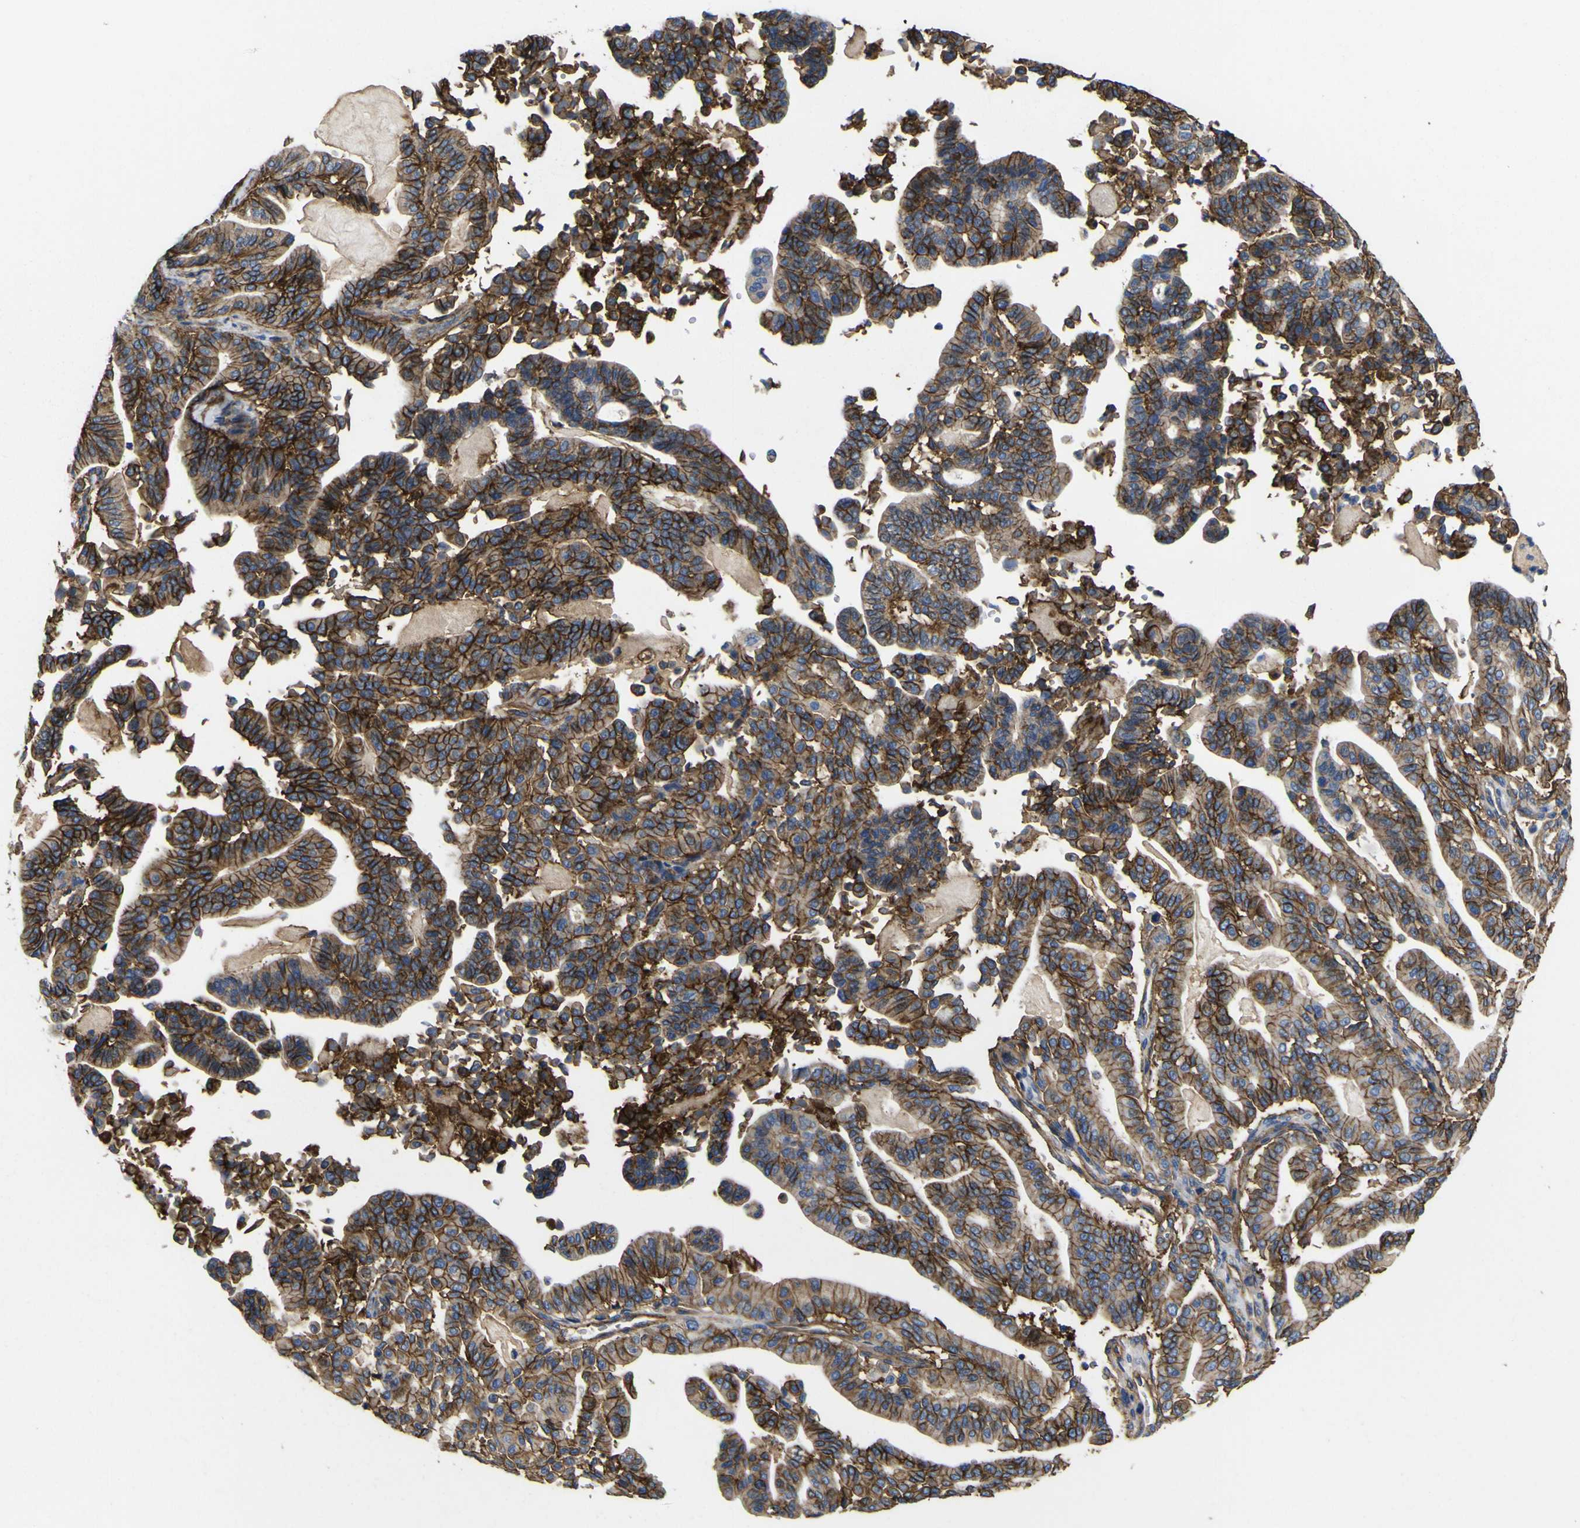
{"staining": {"intensity": "moderate", "quantity": ">75%", "location": "cytoplasmic/membranous"}, "tissue": "pancreatic cancer", "cell_type": "Tumor cells", "image_type": "cancer", "snomed": [{"axis": "morphology", "description": "Adenocarcinoma, NOS"}, {"axis": "topography", "description": "Pancreas"}], "caption": "DAB immunohistochemical staining of human pancreatic cancer demonstrates moderate cytoplasmic/membranous protein staining in approximately >75% of tumor cells.", "gene": "CD151", "patient": {"sex": "male", "age": 63}}